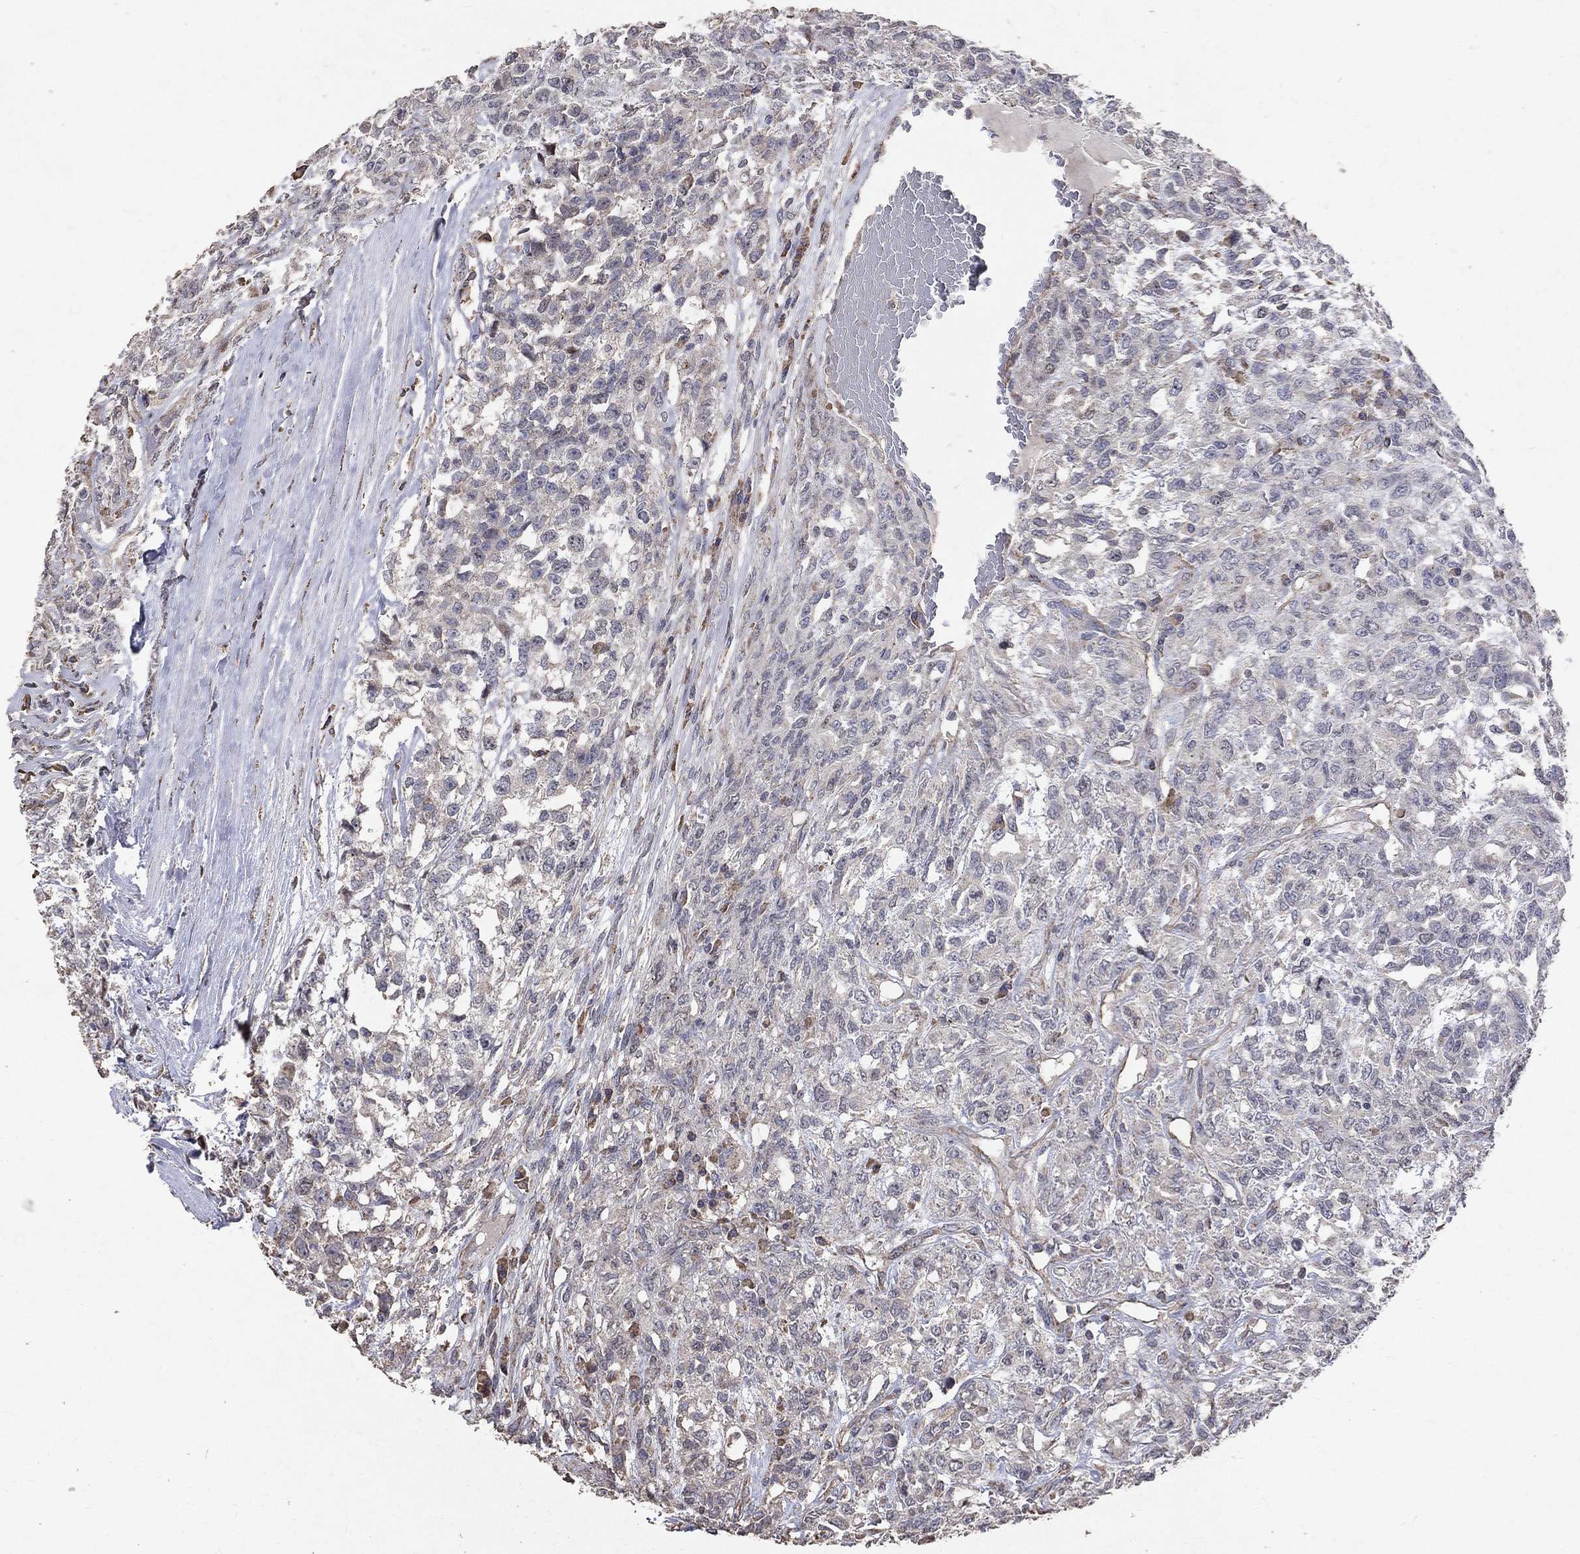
{"staining": {"intensity": "negative", "quantity": "none", "location": "none"}, "tissue": "testis cancer", "cell_type": "Tumor cells", "image_type": "cancer", "snomed": [{"axis": "morphology", "description": "Seminoma, NOS"}, {"axis": "topography", "description": "Testis"}], "caption": "A histopathology image of testis seminoma stained for a protein demonstrates no brown staining in tumor cells.", "gene": "LY6K", "patient": {"sex": "male", "age": 52}}